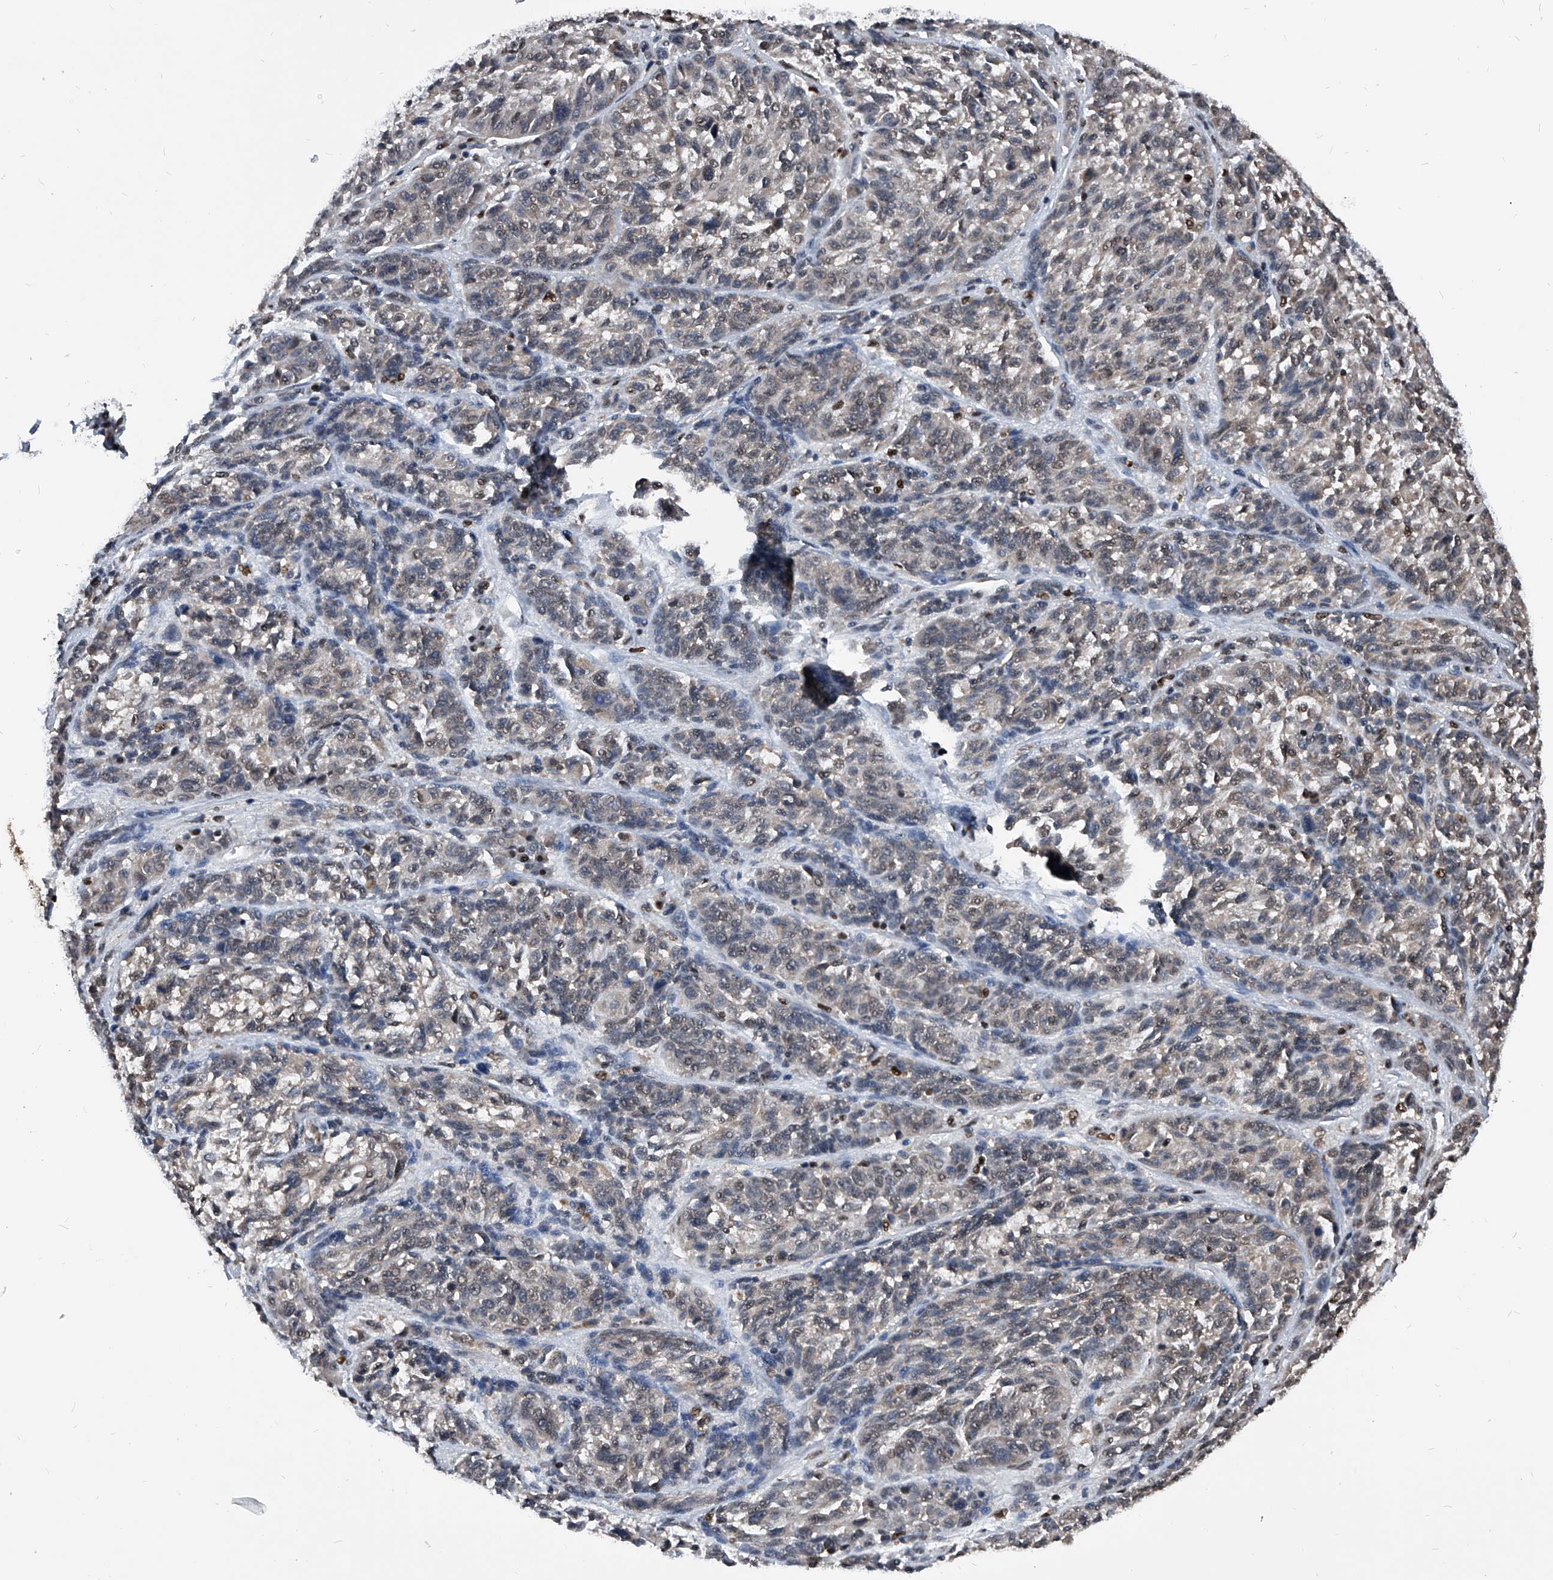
{"staining": {"intensity": "weak", "quantity": "<25%", "location": "nuclear"}, "tissue": "melanoma", "cell_type": "Tumor cells", "image_type": "cancer", "snomed": [{"axis": "morphology", "description": "Malignant melanoma, NOS"}, {"axis": "topography", "description": "Skin"}], "caption": "DAB (3,3'-diaminobenzidine) immunohistochemical staining of human melanoma displays no significant positivity in tumor cells. (Stains: DAB immunohistochemistry with hematoxylin counter stain, Microscopy: brightfield microscopy at high magnification).", "gene": "FKBP5", "patient": {"sex": "male", "age": 53}}